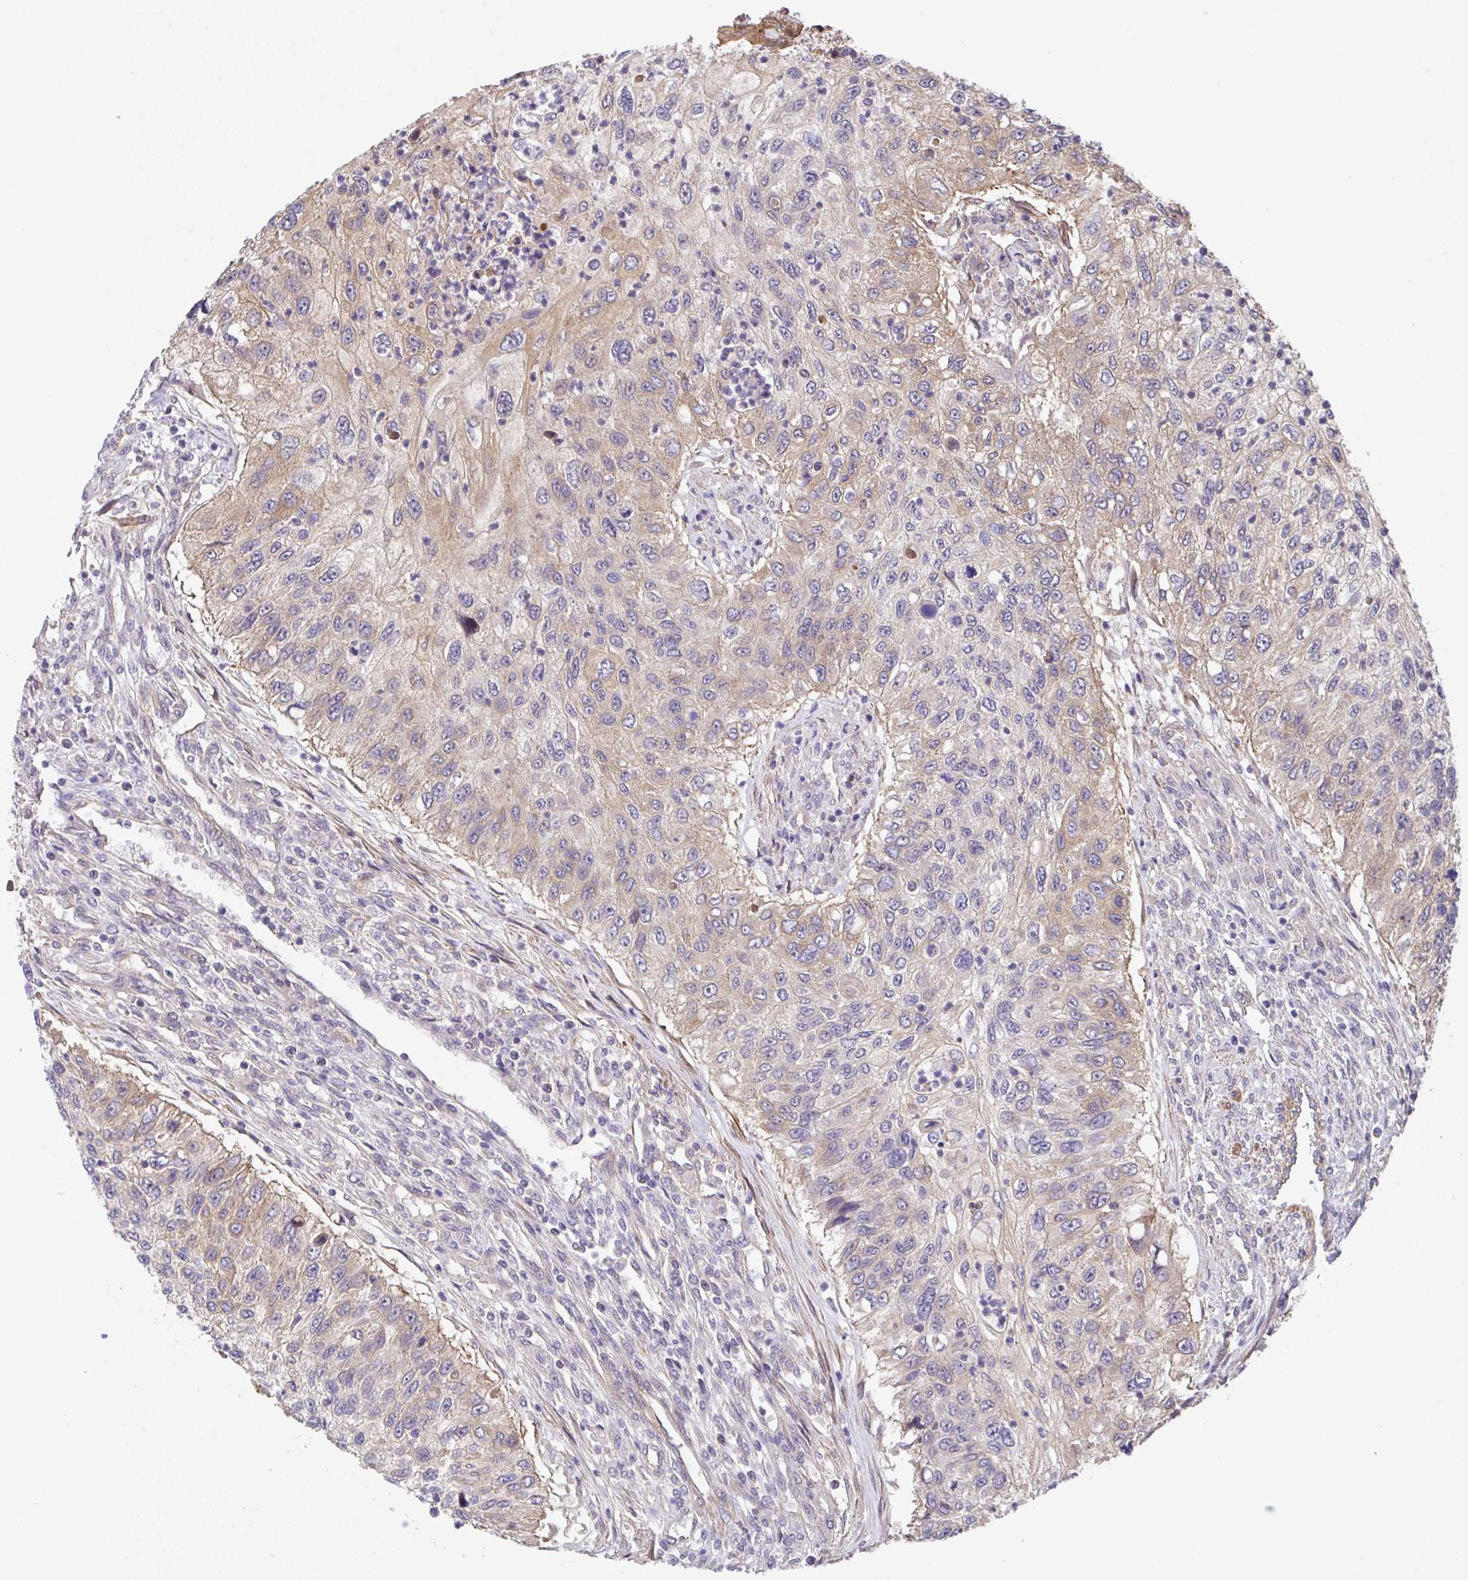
{"staining": {"intensity": "weak", "quantity": "25%-75%", "location": "cytoplasmic/membranous"}, "tissue": "urothelial cancer", "cell_type": "Tumor cells", "image_type": "cancer", "snomed": [{"axis": "morphology", "description": "Urothelial carcinoma, High grade"}, {"axis": "topography", "description": "Urinary bladder"}], "caption": "Tumor cells demonstrate low levels of weak cytoplasmic/membranous expression in about 25%-75% of cells in urothelial cancer.", "gene": "ZNF696", "patient": {"sex": "female", "age": 60}}